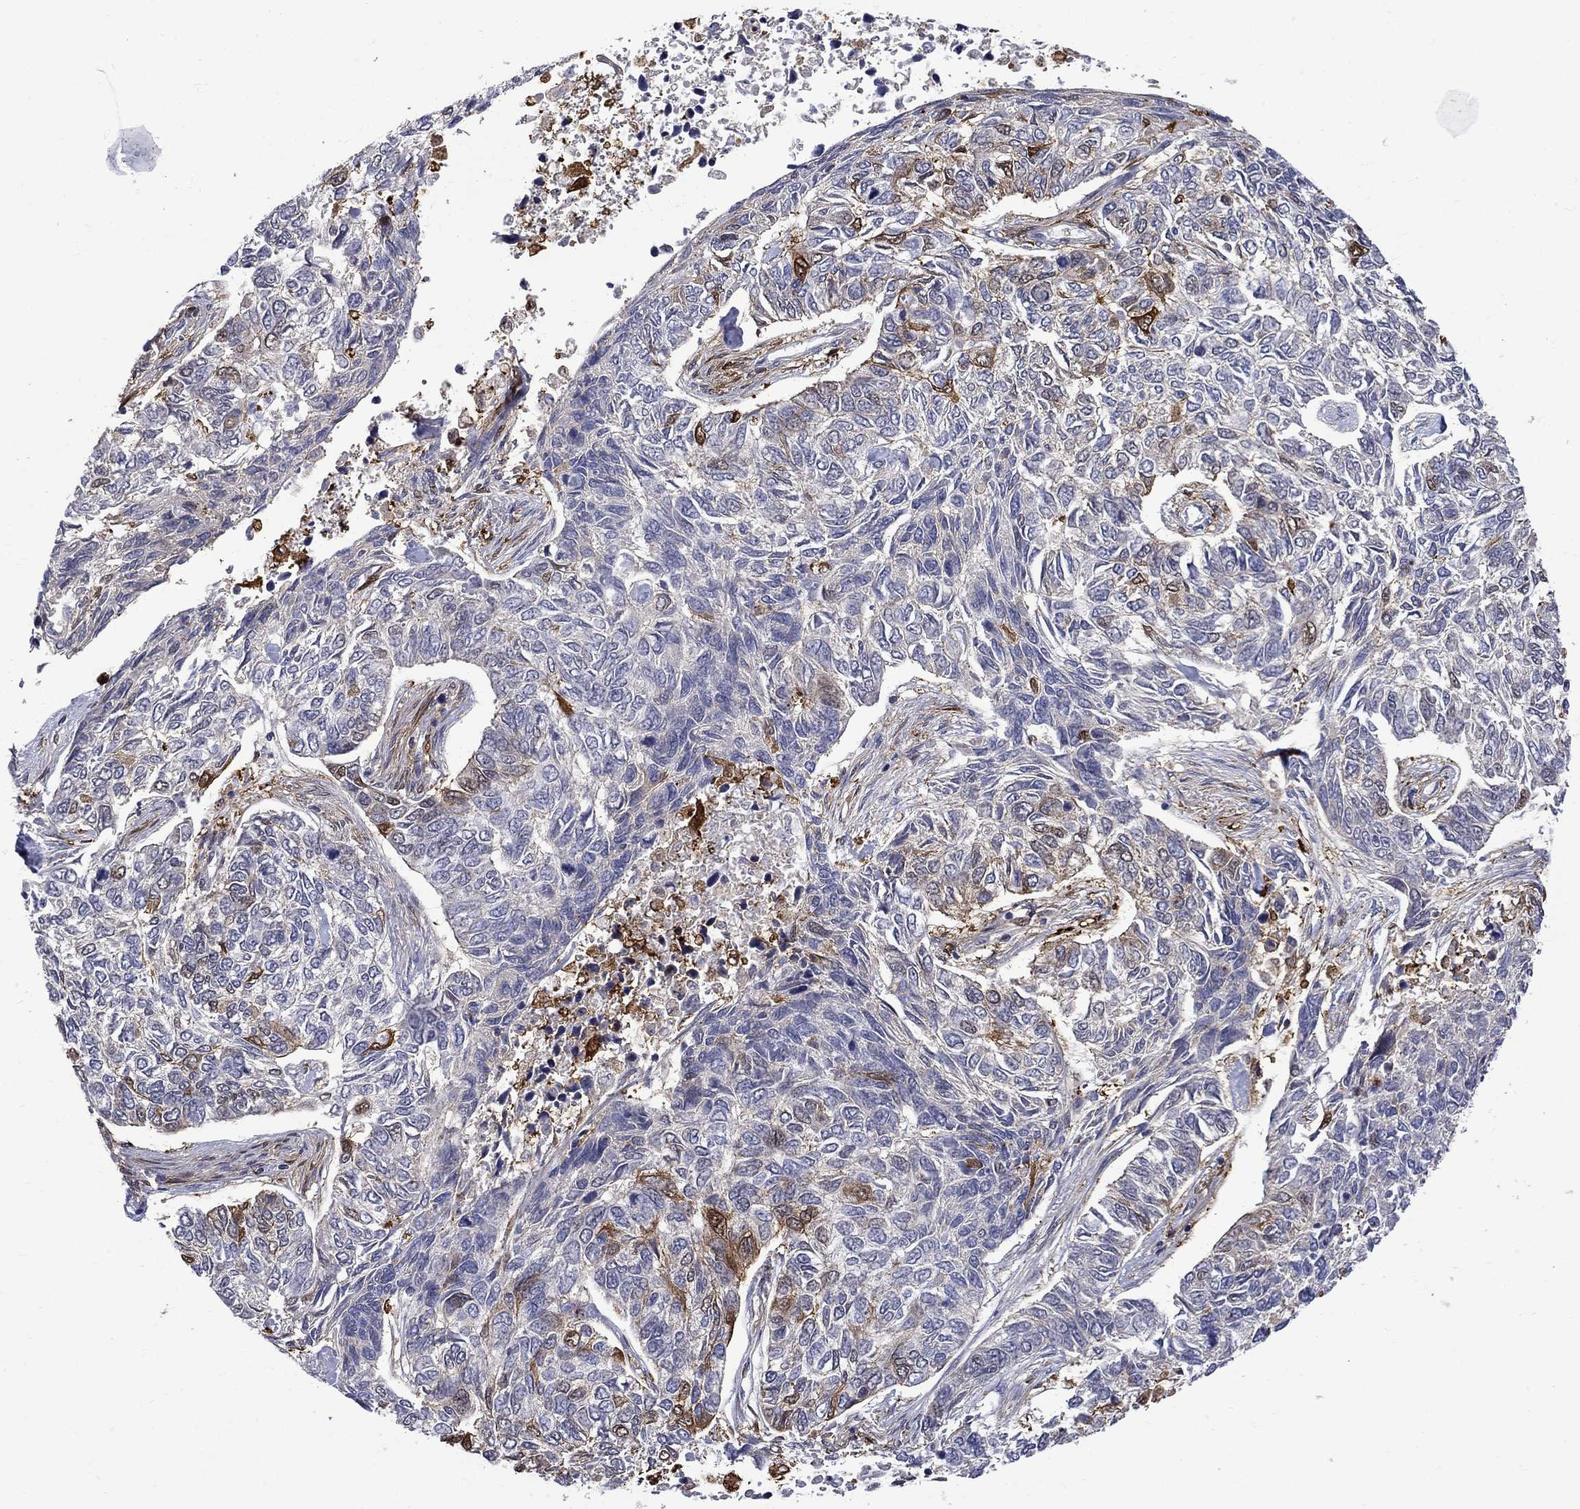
{"staining": {"intensity": "strong", "quantity": "<25%", "location": "cytoplasmic/membranous"}, "tissue": "skin cancer", "cell_type": "Tumor cells", "image_type": "cancer", "snomed": [{"axis": "morphology", "description": "Basal cell carcinoma"}, {"axis": "topography", "description": "Skin"}], "caption": "This is a micrograph of immunohistochemistry staining of basal cell carcinoma (skin), which shows strong staining in the cytoplasmic/membranous of tumor cells.", "gene": "PCBP3", "patient": {"sex": "female", "age": 65}}